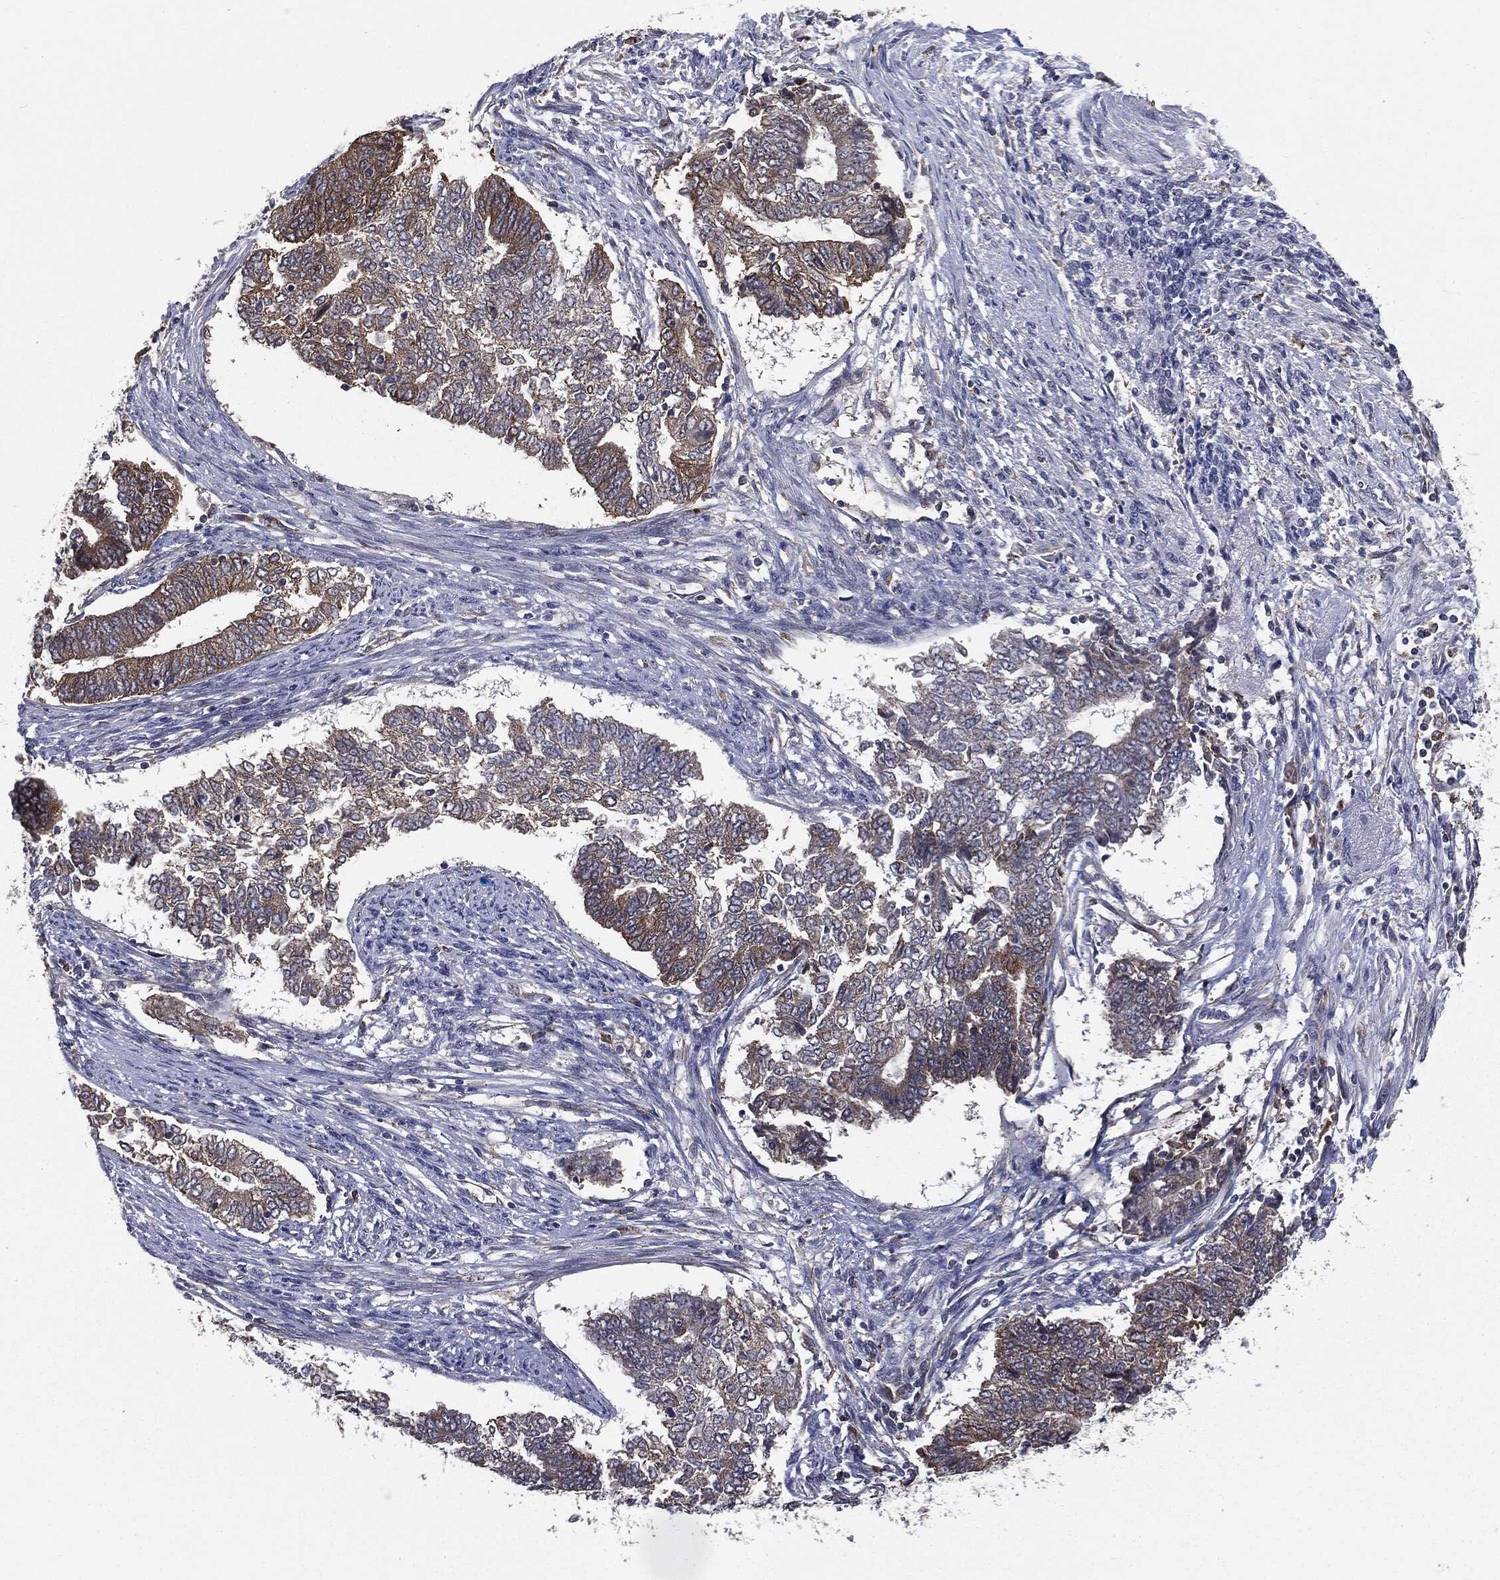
{"staining": {"intensity": "moderate", "quantity": "25%-75%", "location": "cytoplasmic/membranous"}, "tissue": "endometrial cancer", "cell_type": "Tumor cells", "image_type": "cancer", "snomed": [{"axis": "morphology", "description": "Adenocarcinoma, NOS"}, {"axis": "topography", "description": "Endometrium"}], "caption": "Moderate cytoplasmic/membranous protein expression is present in approximately 25%-75% of tumor cells in adenocarcinoma (endometrial).", "gene": "TRMT1L", "patient": {"sex": "female", "age": 65}}